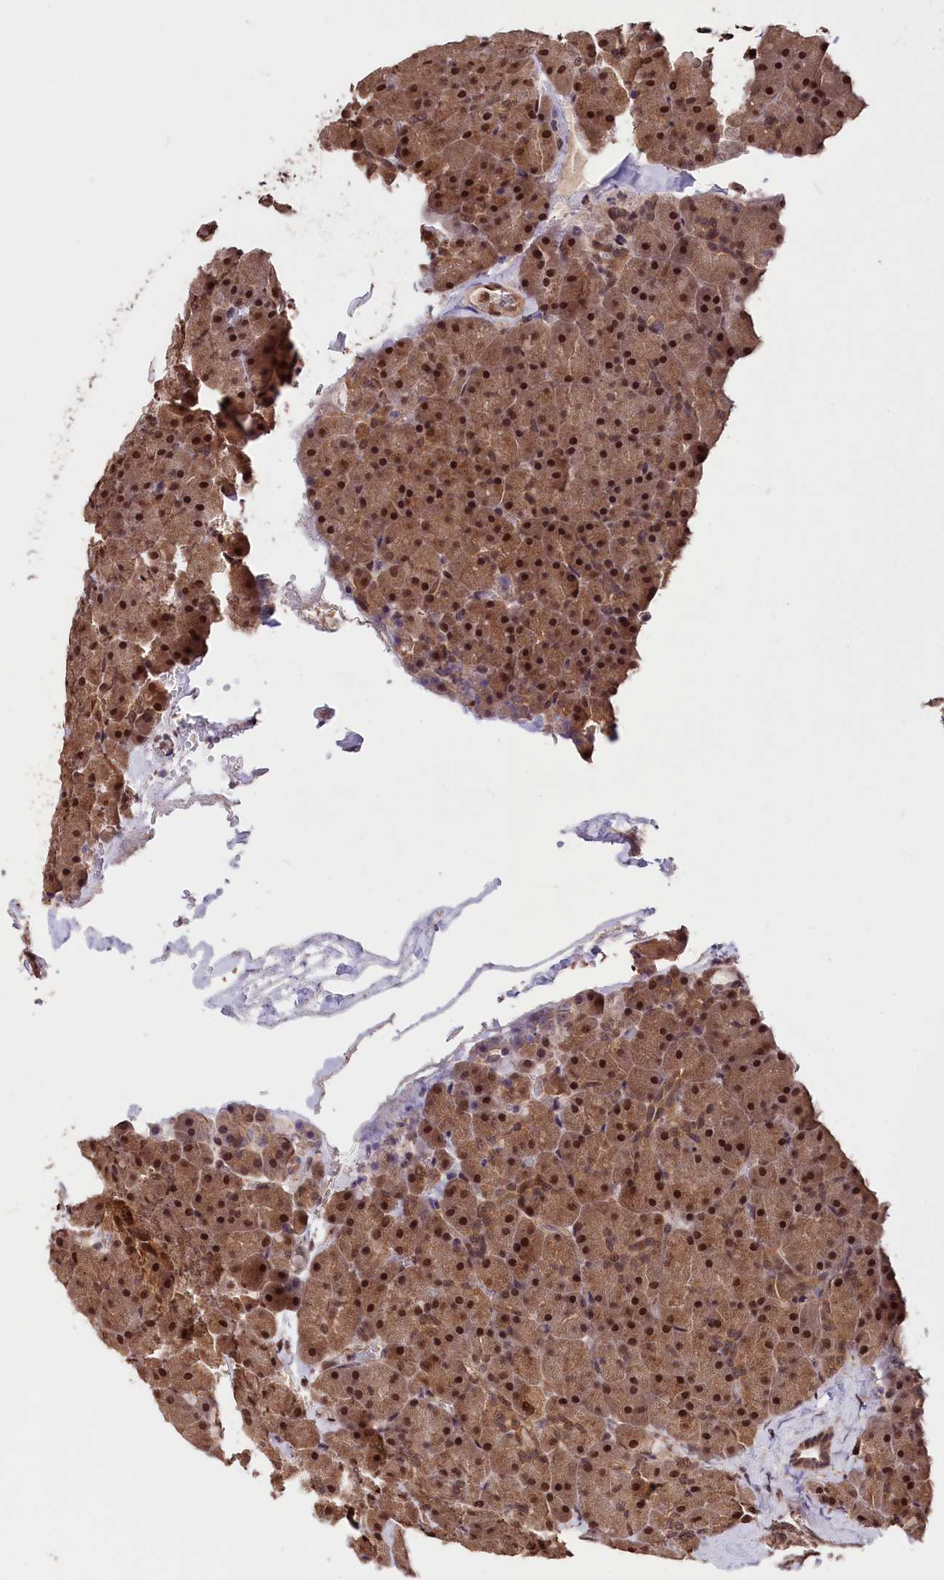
{"staining": {"intensity": "strong", "quantity": ">75%", "location": "cytoplasmic/membranous,nuclear"}, "tissue": "pancreas", "cell_type": "Exocrine glandular cells", "image_type": "normal", "snomed": [{"axis": "morphology", "description": "Normal tissue, NOS"}, {"axis": "topography", "description": "Pancreas"}], "caption": "Immunohistochemical staining of benign pancreas displays high levels of strong cytoplasmic/membranous,nuclear staining in about >75% of exocrine glandular cells.", "gene": "ADRM1", "patient": {"sex": "male", "age": 36}}